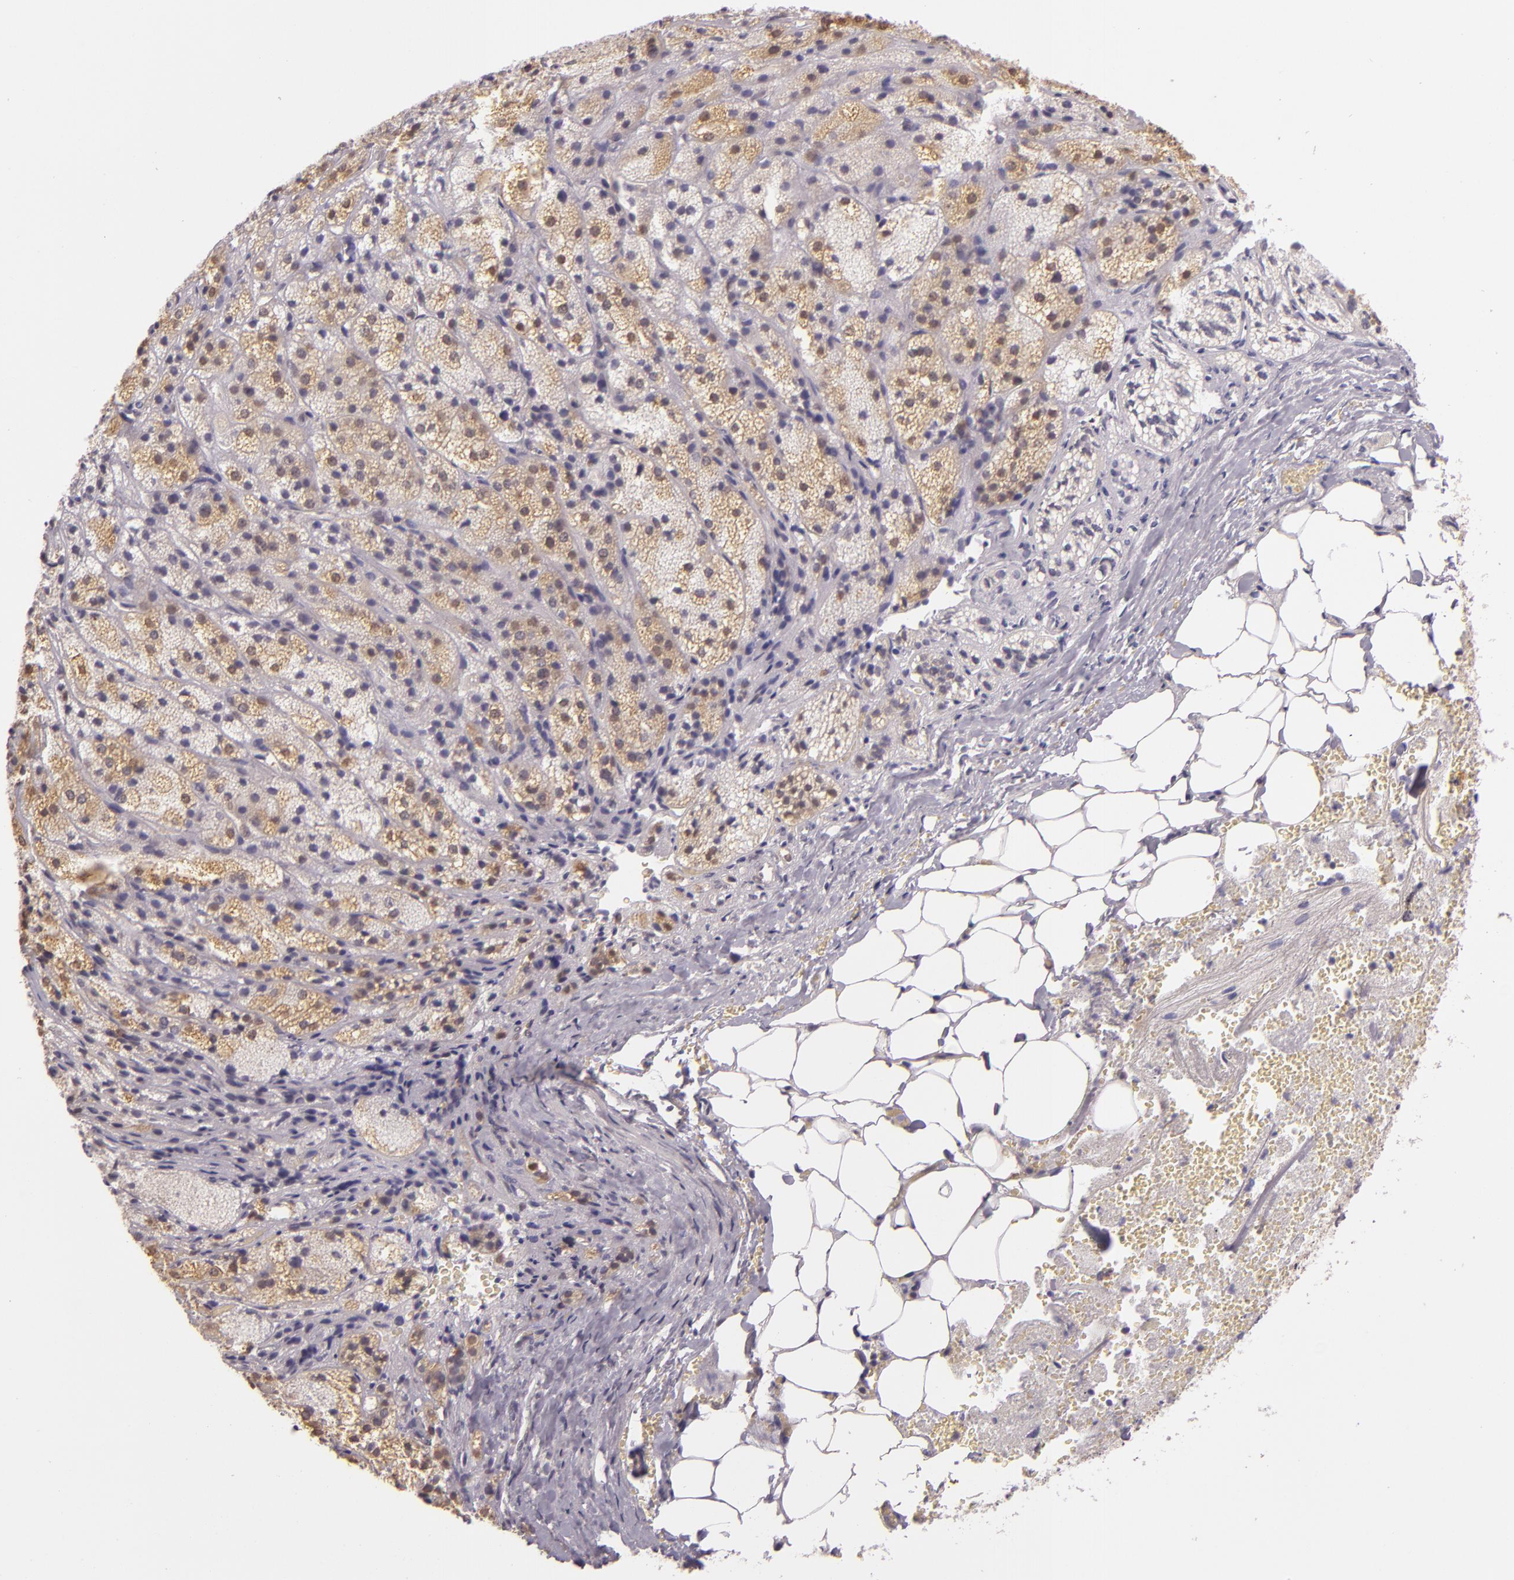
{"staining": {"intensity": "moderate", "quantity": "25%-75%", "location": "cytoplasmic/membranous,nuclear"}, "tissue": "adrenal gland", "cell_type": "Glandular cells", "image_type": "normal", "snomed": [{"axis": "morphology", "description": "Normal tissue, NOS"}, {"axis": "topography", "description": "Adrenal gland"}], "caption": "The histopathology image displays a brown stain indicating the presence of a protein in the cytoplasmic/membranous,nuclear of glandular cells in adrenal gland. Immunohistochemistry stains the protein in brown and the nuclei are stained blue.", "gene": "HSPA8", "patient": {"sex": "female", "age": 71}}